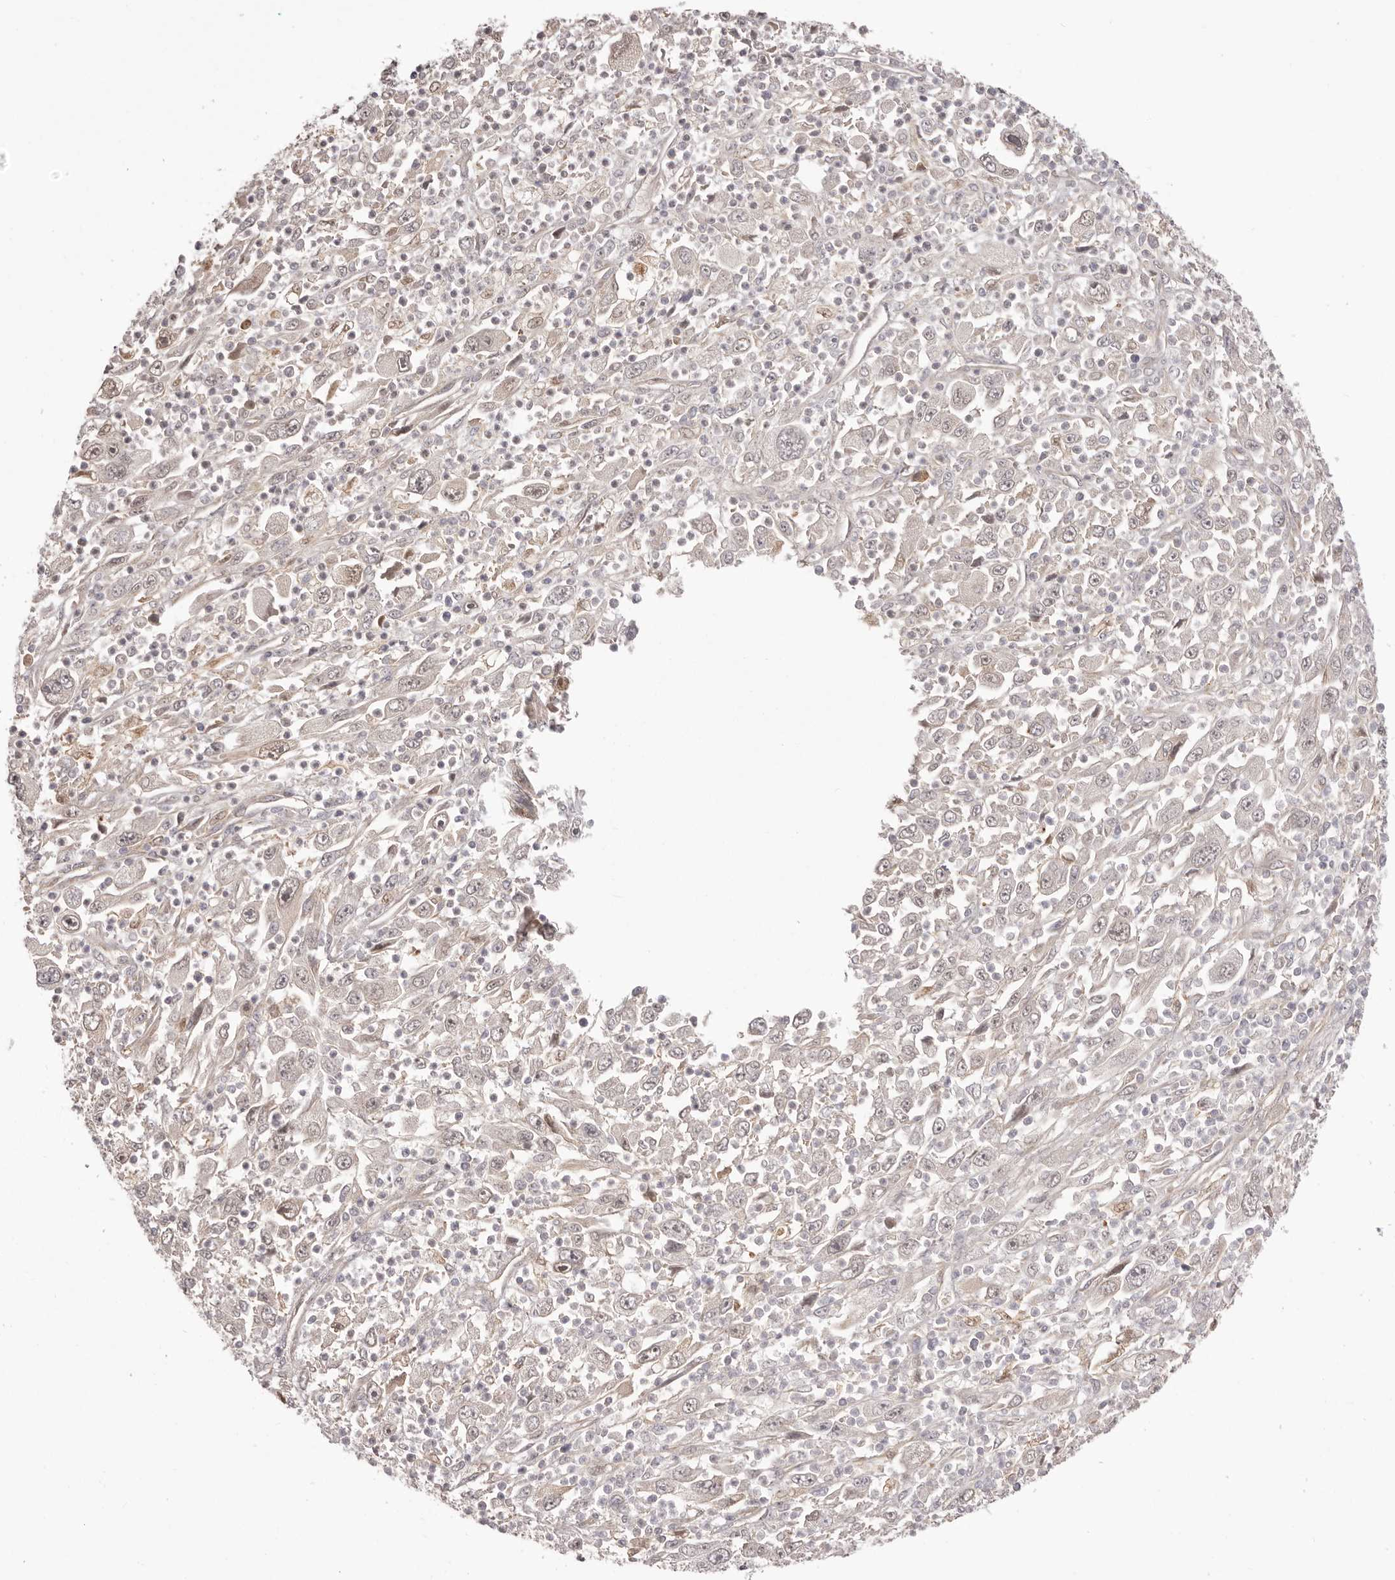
{"staining": {"intensity": "negative", "quantity": "none", "location": "none"}, "tissue": "melanoma", "cell_type": "Tumor cells", "image_type": "cancer", "snomed": [{"axis": "morphology", "description": "Malignant melanoma, Metastatic site"}, {"axis": "topography", "description": "Skin"}], "caption": "High power microscopy image of an immunohistochemistry (IHC) micrograph of melanoma, revealing no significant staining in tumor cells.", "gene": "OTUD3", "patient": {"sex": "female", "age": 56}}